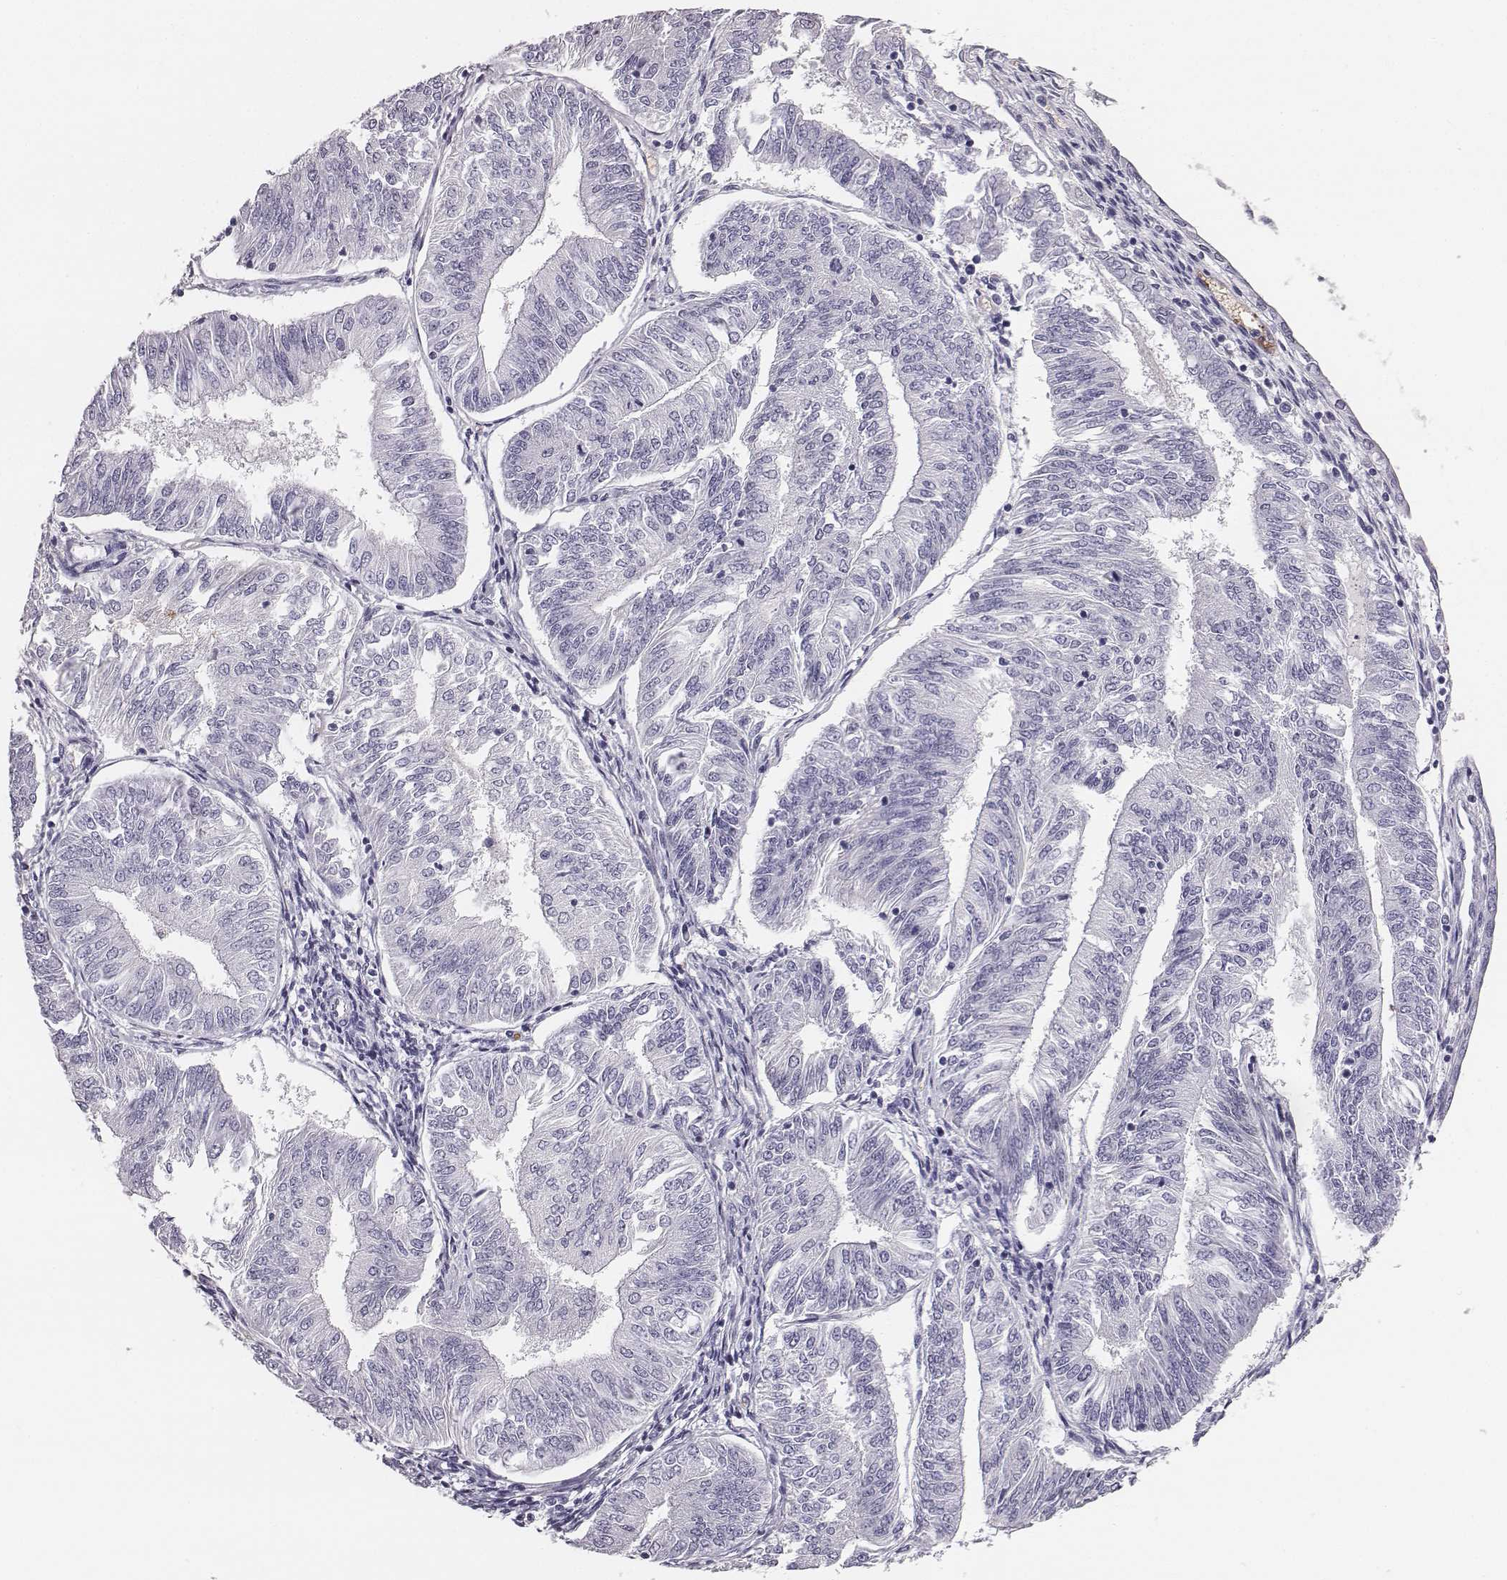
{"staining": {"intensity": "negative", "quantity": "none", "location": "none"}, "tissue": "endometrial cancer", "cell_type": "Tumor cells", "image_type": "cancer", "snomed": [{"axis": "morphology", "description": "Adenocarcinoma, NOS"}, {"axis": "topography", "description": "Endometrium"}], "caption": "DAB immunohistochemical staining of human endometrial adenocarcinoma shows no significant positivity in tumor cells.", "gene": "HBZ", "patient": {"sex": "female", "age": 58}}